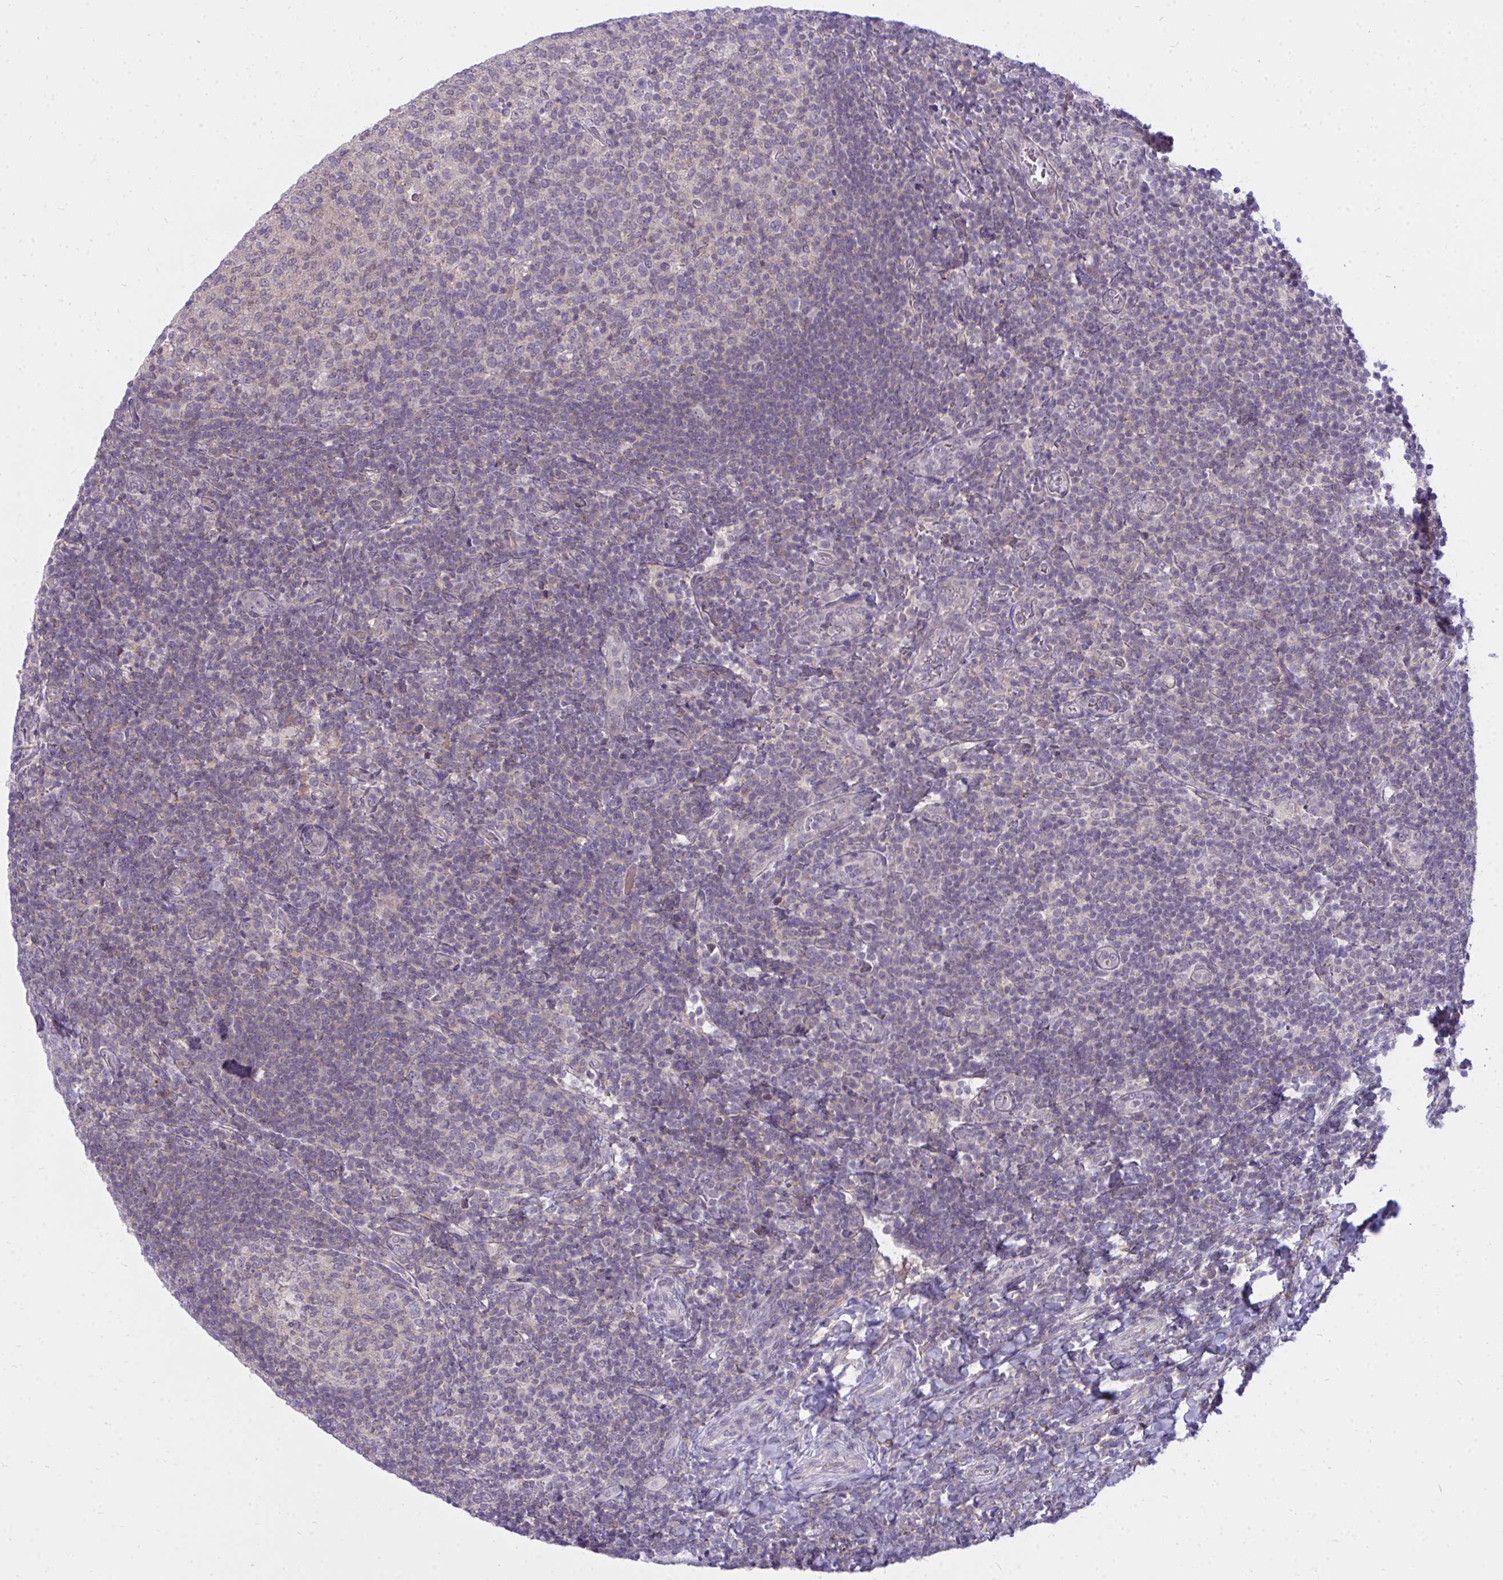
{"staining": {"intensity": "negative", "quantity": "none", "location": "none"}, "tissue": "tonsil", "cell_type": "Germinal center cells", "image_type": "normal", "snomed": [{"axis": "morphology", "description": "Normal tissue, NOS"}, {"axis": "topography", "description": "Tonsil"}], "caption": "Photomicrograph shows no protein staining in germinal center cells of normal tonsil.", "gene": "ZSCAN25", "patient": {"sex": "female", "age": 10}}